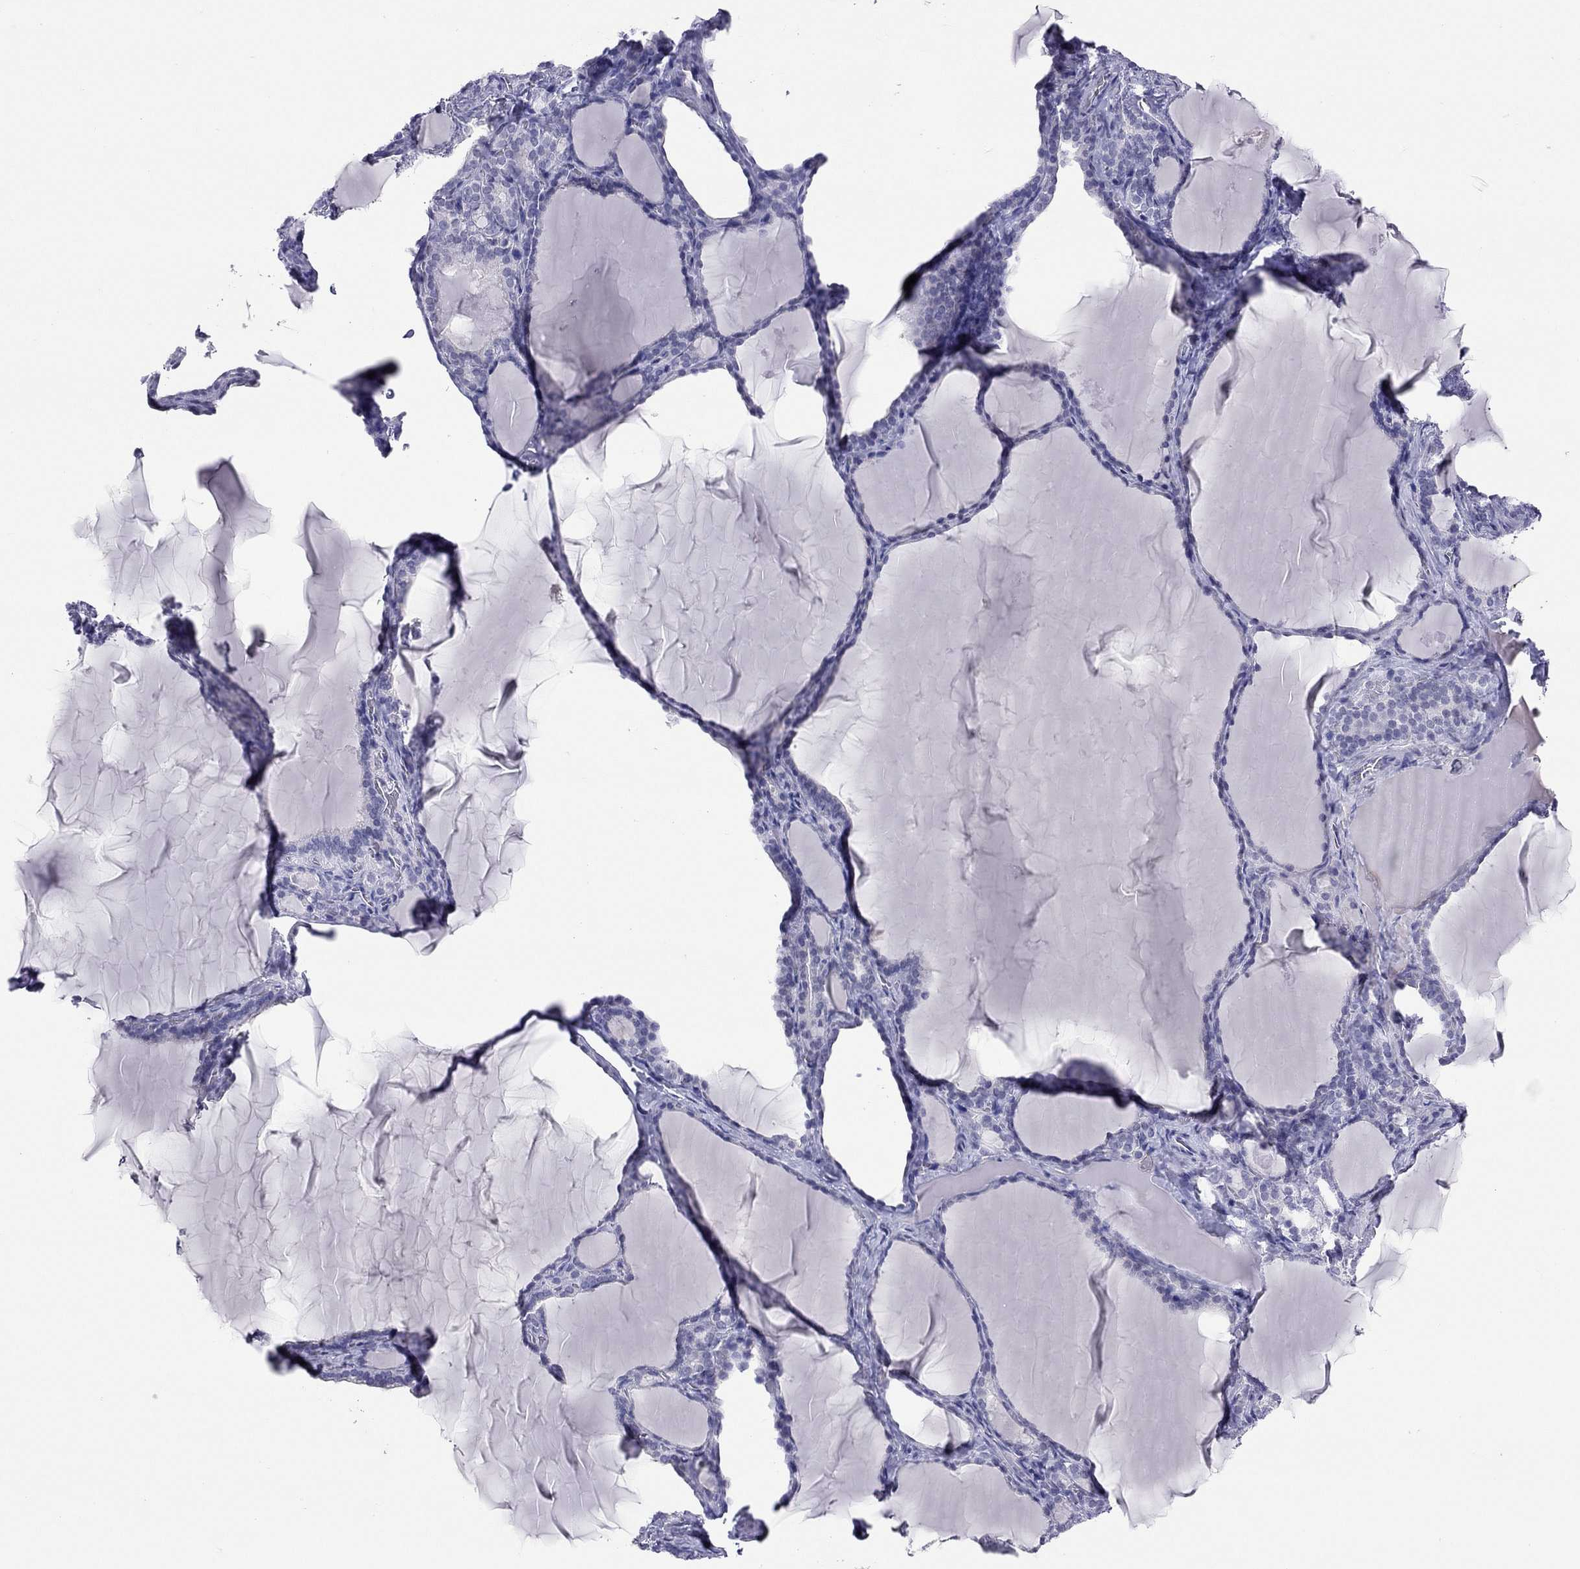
{"staining": {"intensity": "negative", "quantity": "none", "location": "none"}, "tissue": "thyroid gland", "cell_type": "Glandular cells", "image_type": "normal", "snomed": [{"axis": "morphology", "description": "Normal tissue, NOS"}, {"axis": "morphology", "description": "Hyperplasia, NOS"}, {"axis": "topography", "description": "Thyroid gland"}], "caption": "Immunohistochemical staining of unremarkable thyroid gland shows no significant positivity in glandular cells.", "gene": "JHY", "patient": {"sex": "female", "age": 27}}